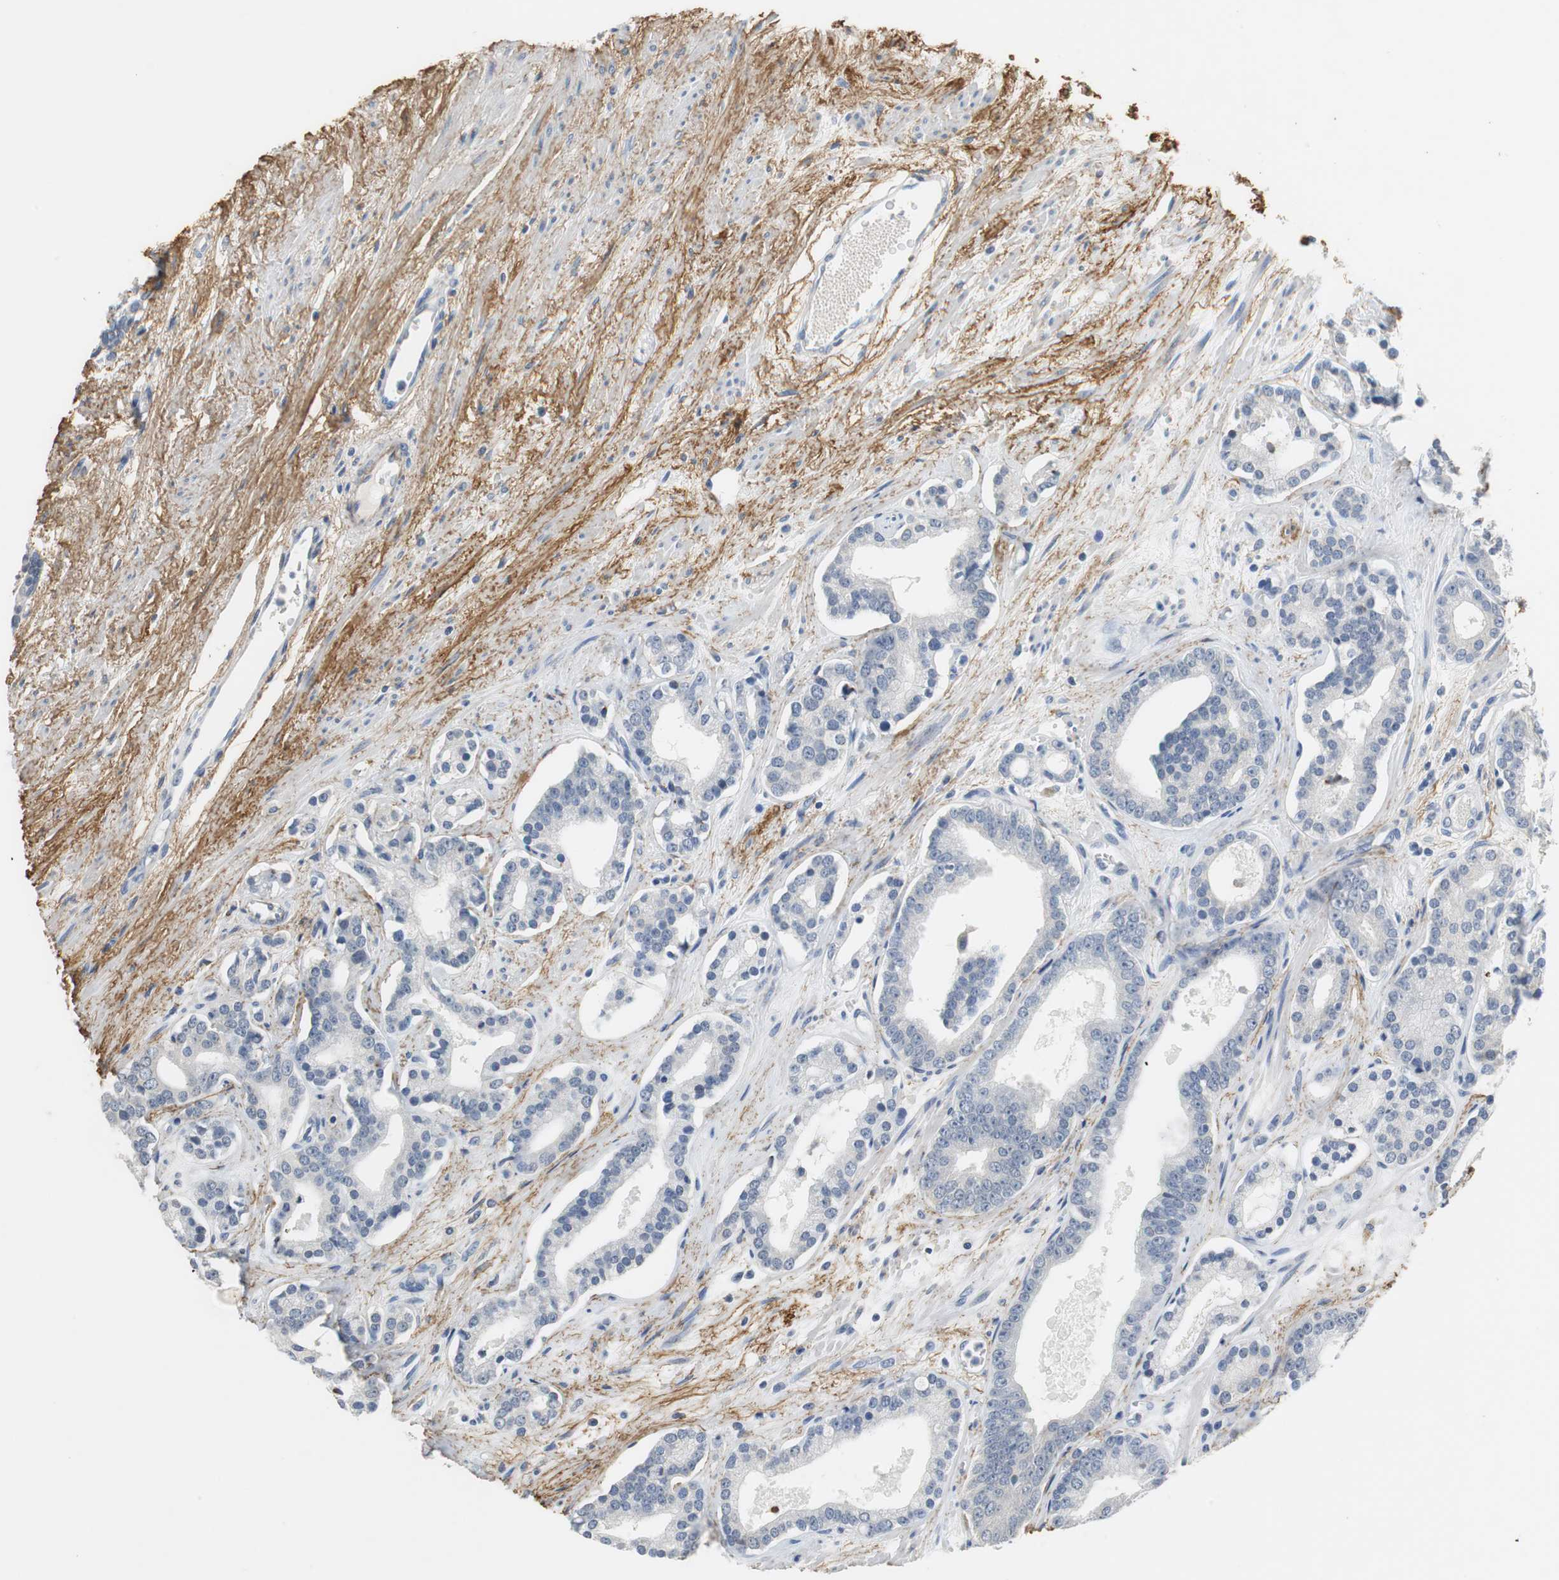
{"staining": {"intensity": "negative", "quantity": "none", "location": "none"}, "tissue": "prostate cancer", "cell_type": "Tumor cells", "image_type": "cancer", "snomed": [{"axis": "morphology", "description": "Adenocarcinoma, Low grade"}, {"axis": "topography", "description": "Prostate"}], "caption": "Immunohistochemical staining of human prostate low-grade adenocarcinoma demonstrates no significant positivity in tumor cells.", "gene": "MUC7", "patient": {"sex": "male", "age": 63}}